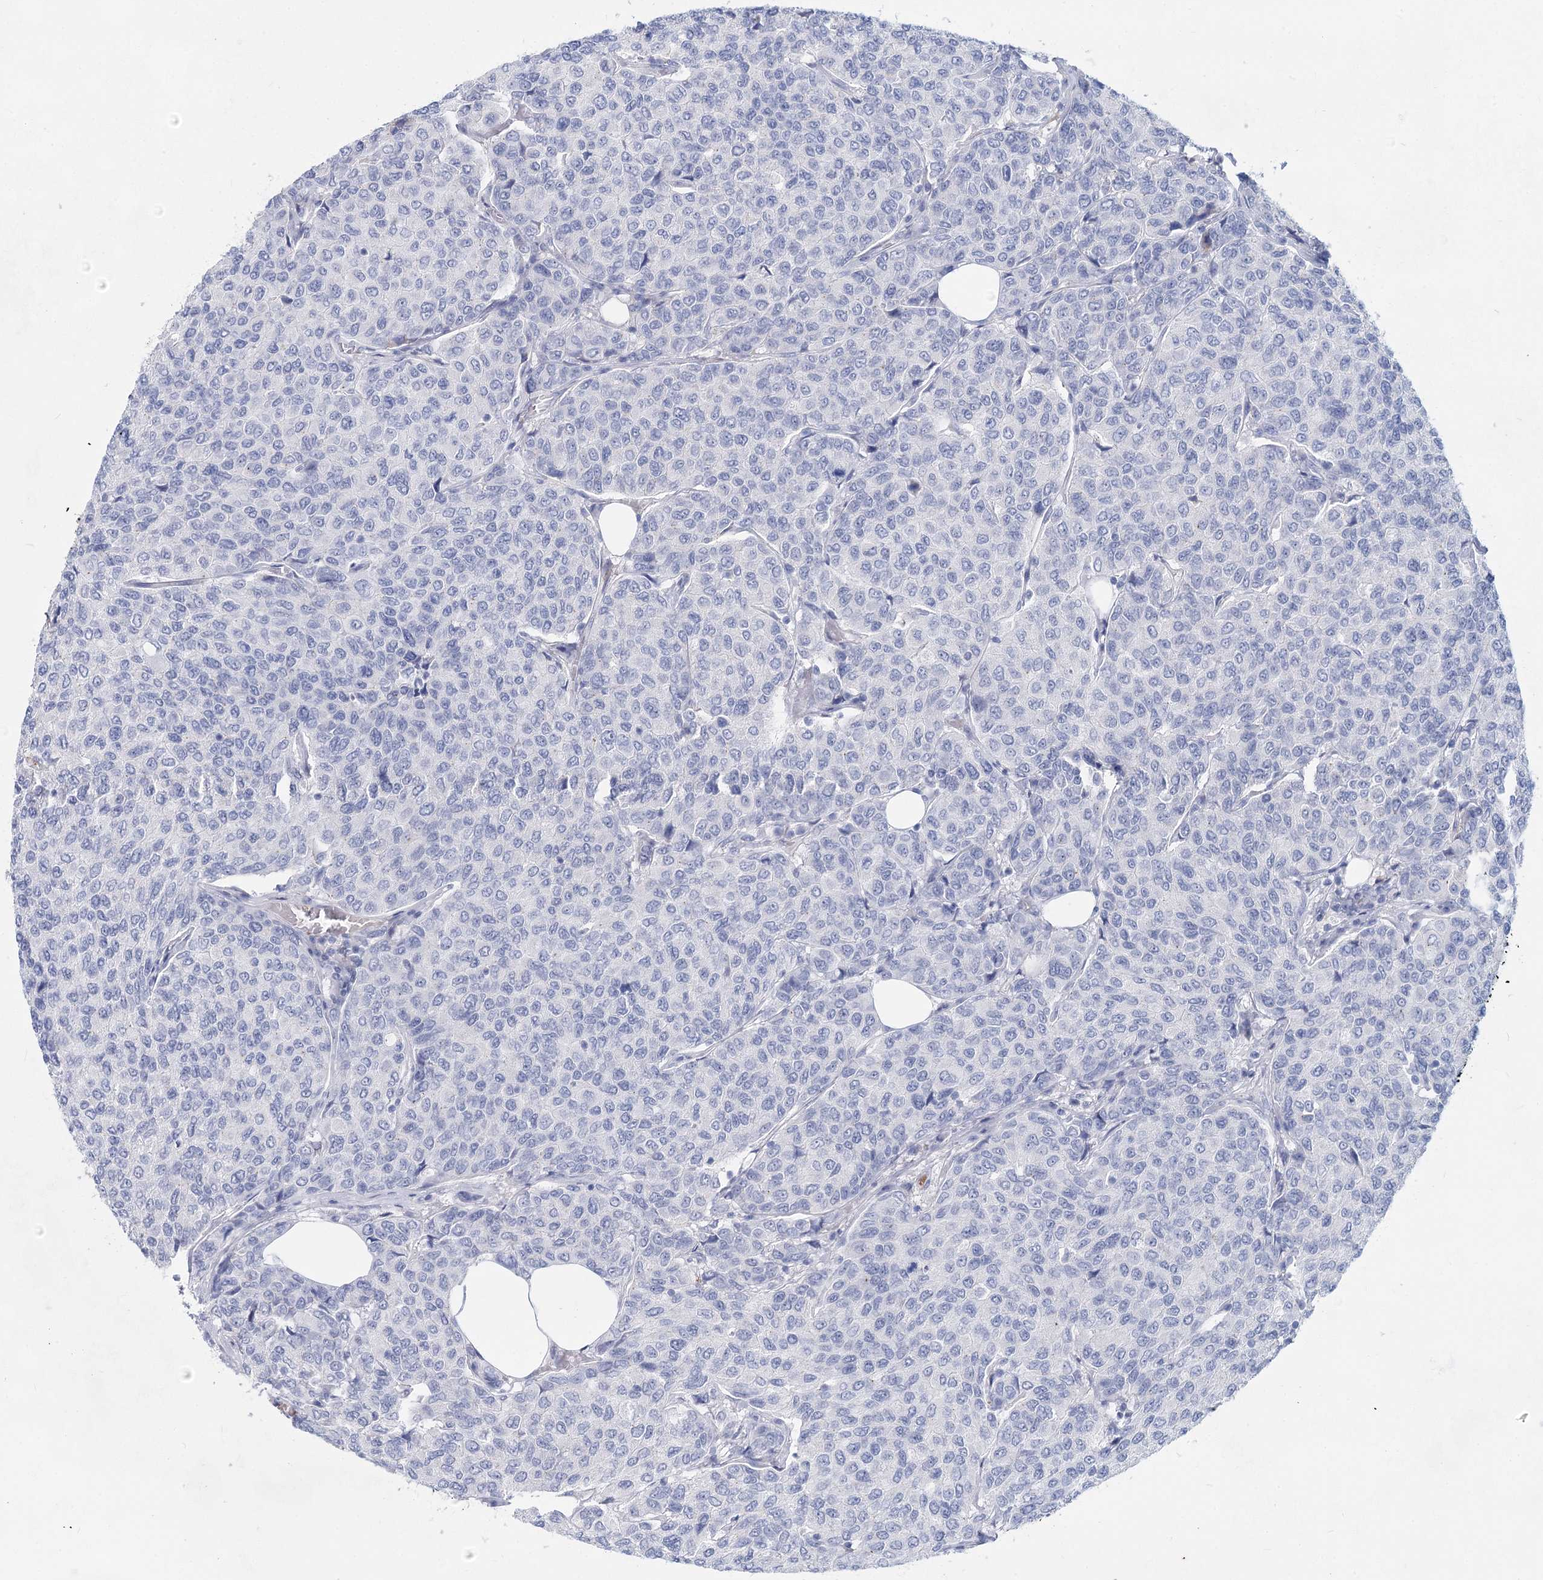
{"staining": {"intensity": "negative", "quantity": "none", "location": "none"}, "tissue": "breast cancer", "cell_type": "Tumor cells", "image_type": "cancer", "snomed": [{"axis": "morphology", "description": "Duct carcinoma"}, {"axis": "topography", "description": "Breast"}], "caption": "Breast cancer (infiltrating ductal carcinoma) was stained to show a protein in brown. There is no significant positivity in tumor cells. (IHC, brightfield microscopy, high magnification).", "gene": "TASOR2", "patient": {"sex": "female", "age": 55}}